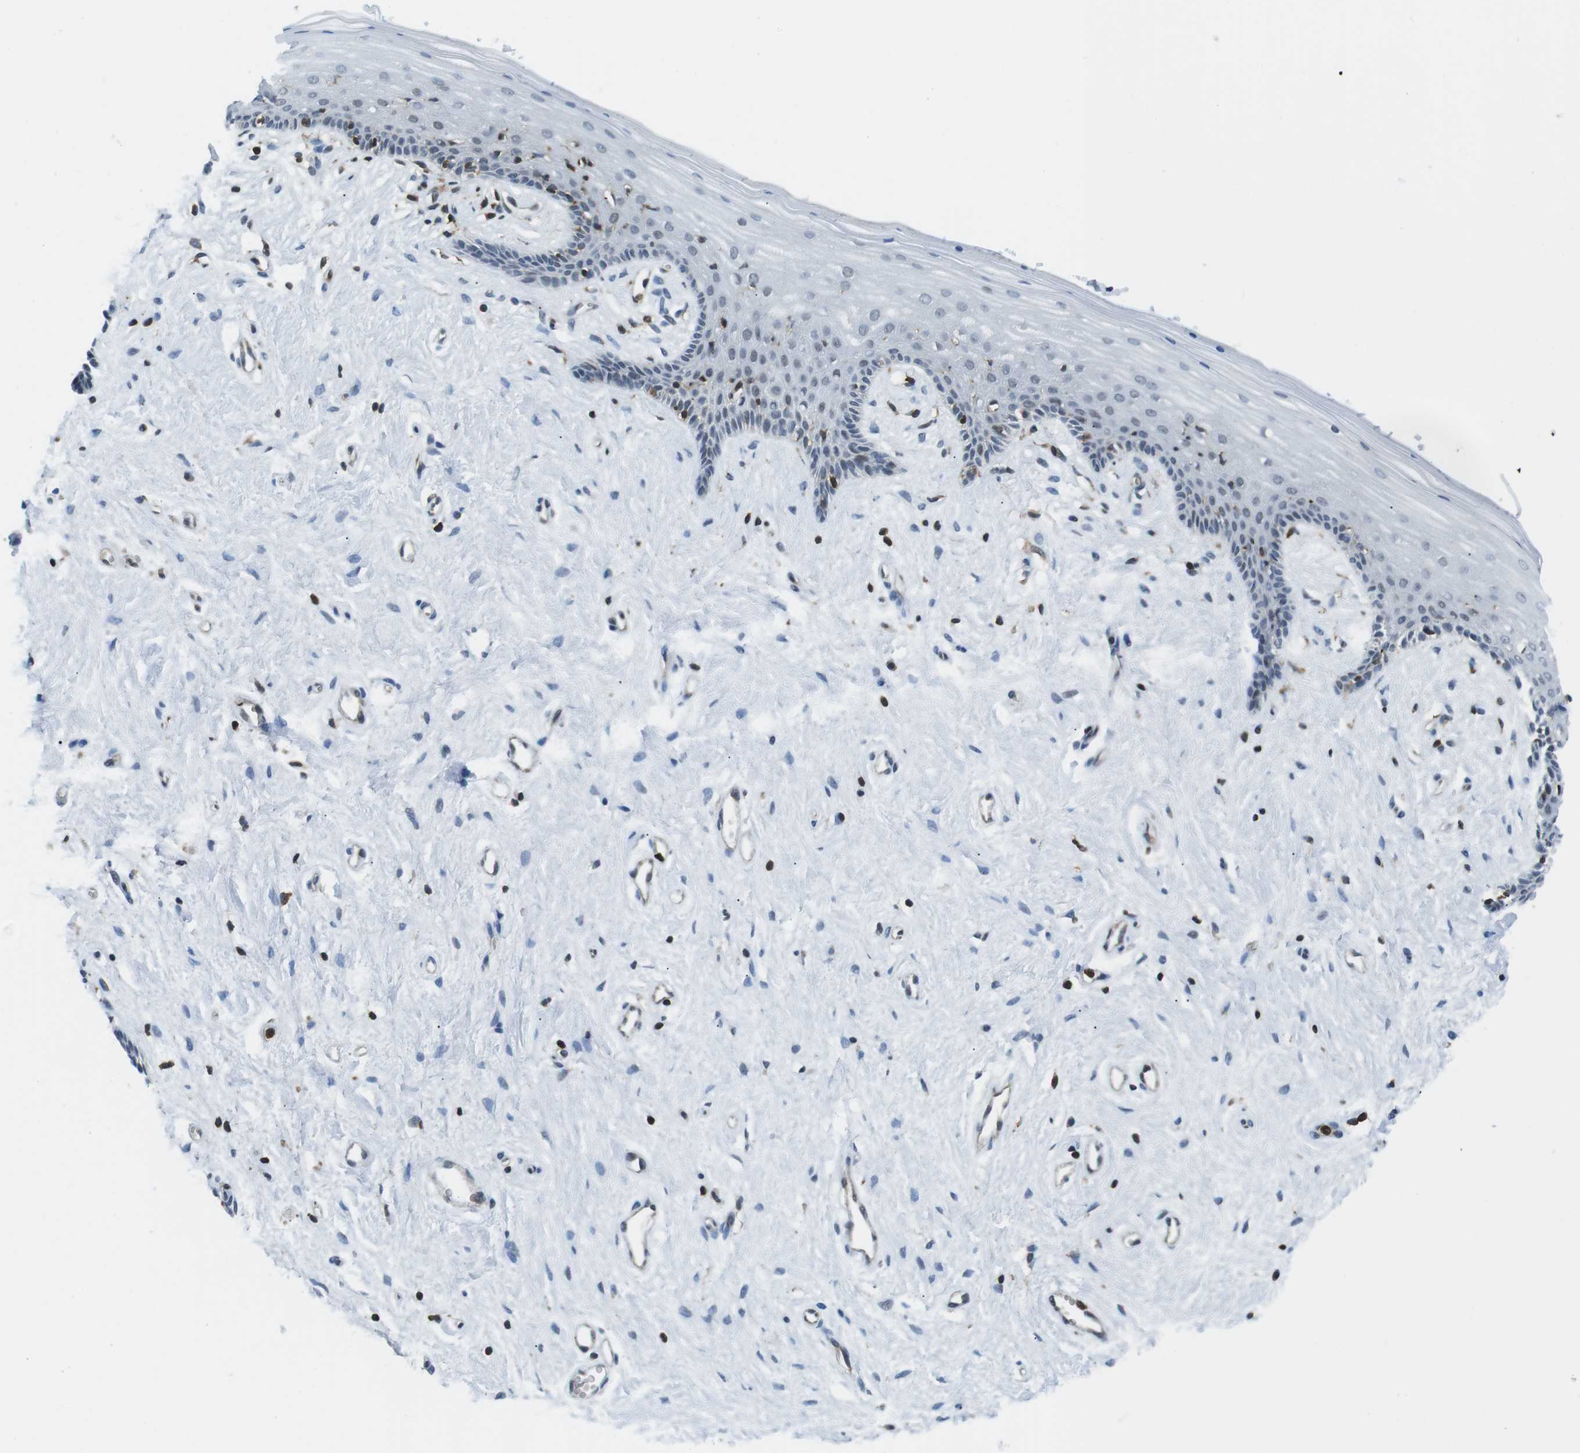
{"staining": {"intensity": "negative", "quantity": "none", "location": "none"}, "tissue": "vagina", "cell_type": "Squamous epithelial cells", "image_type": "normal", "snomed": [{"axis": "morphology", "description": "Normal tissue, NOS"}, {"axis": "topography", "description": "Vagina"}], "caption": "A micrograph of vagina stained for a protein reveals no brown staining in squamous epithelial cells.", "gene": "STK10", "patient": {"sex": "female", "age": 44}}